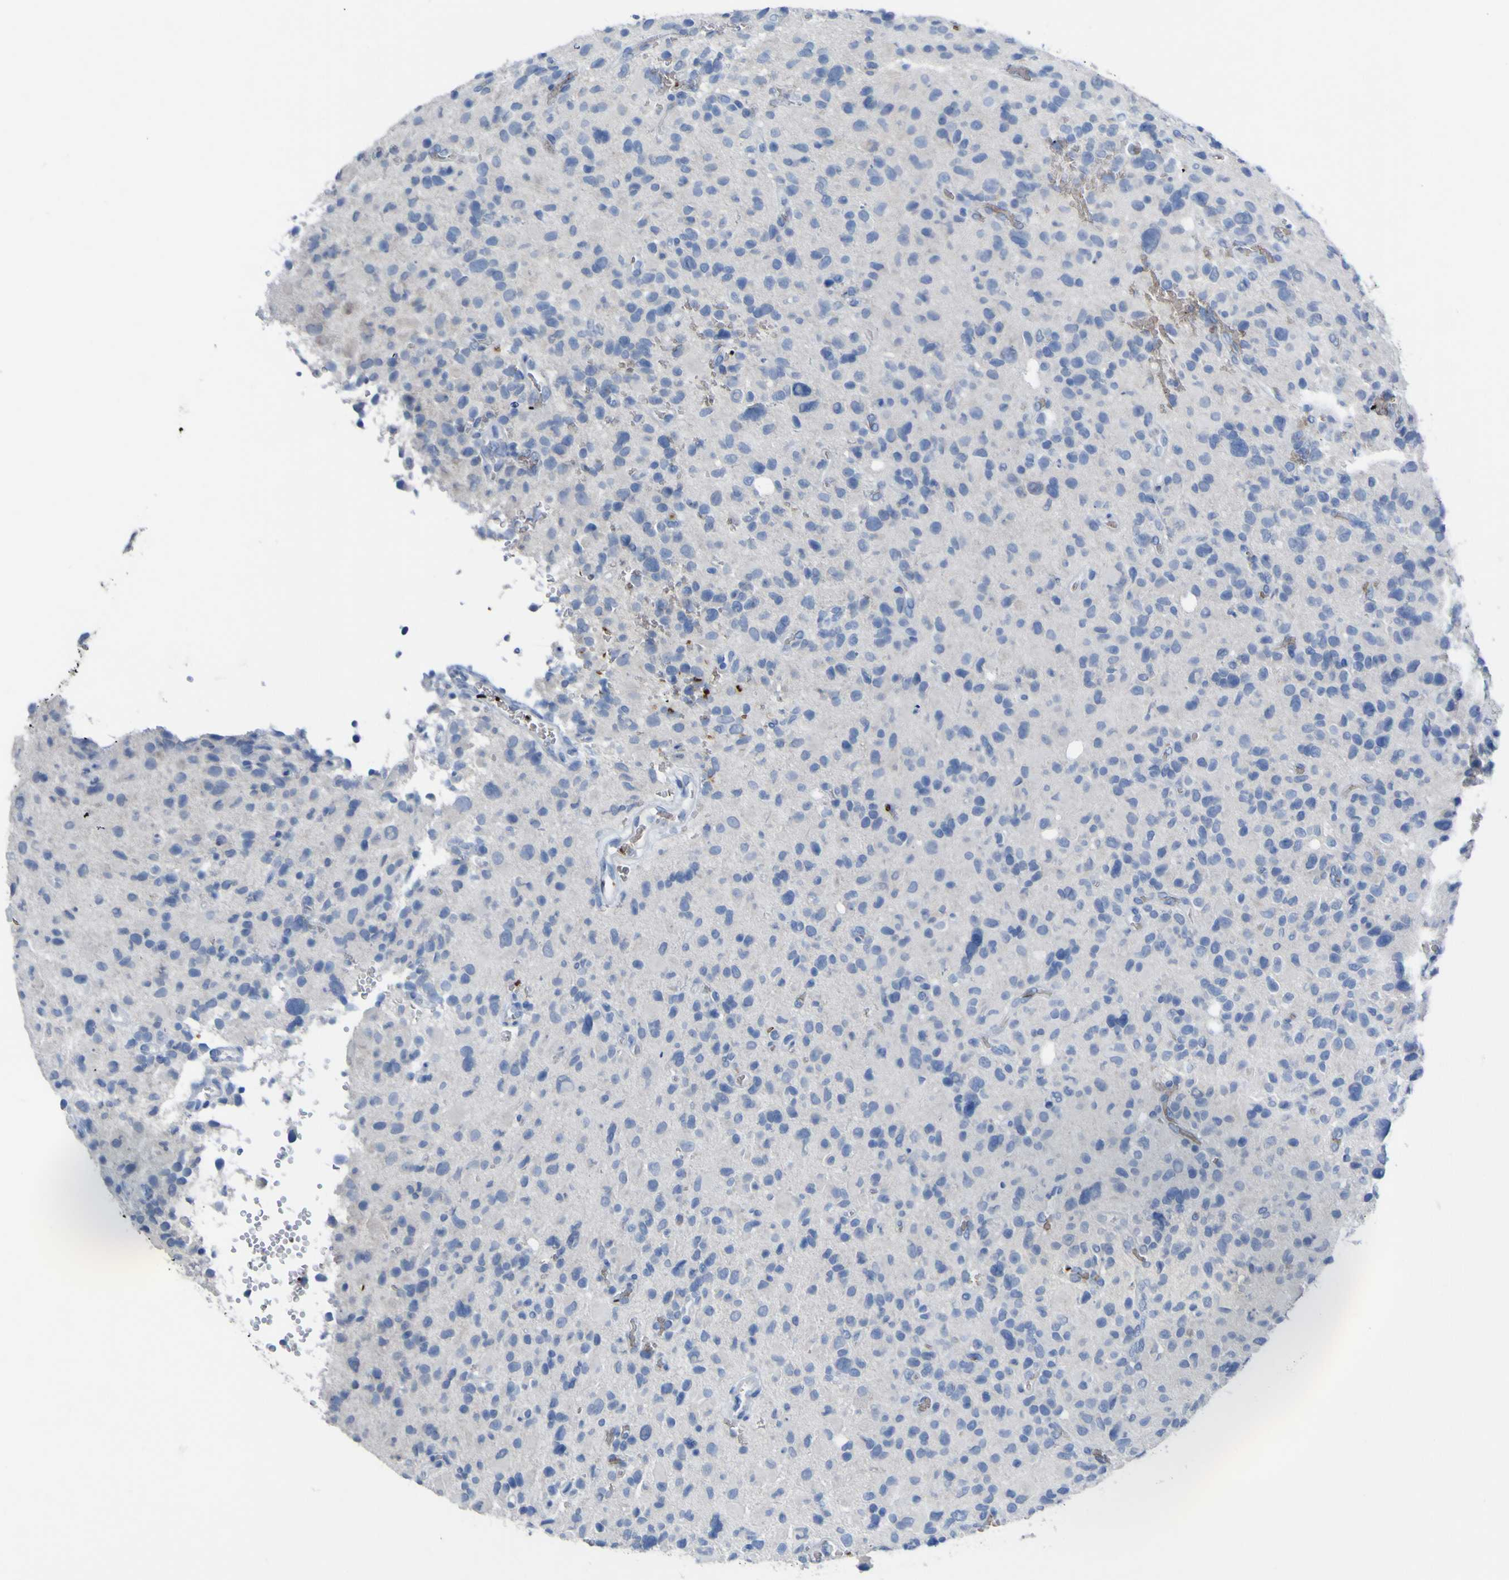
{"staining": {"intensity": "negative", "quantity": "none", "location": "none"}, "tissue": "glioma", "cell_type": "Tumor cells", "image_type": "cancer", "snomed": [{"axis": "morphology", "description": "Glioma, malignant, High grade"}, {"axis": "topography", "description": "Brain"}], "caption": "The photomicrograph demonstrates no significant positivity in tumor cells of glioma. (Immunohistochemistry (ihc), brightfield microscopy, high magnification).", "gene": "GCM1", "patient": {"sex": "male", "age": 48}}